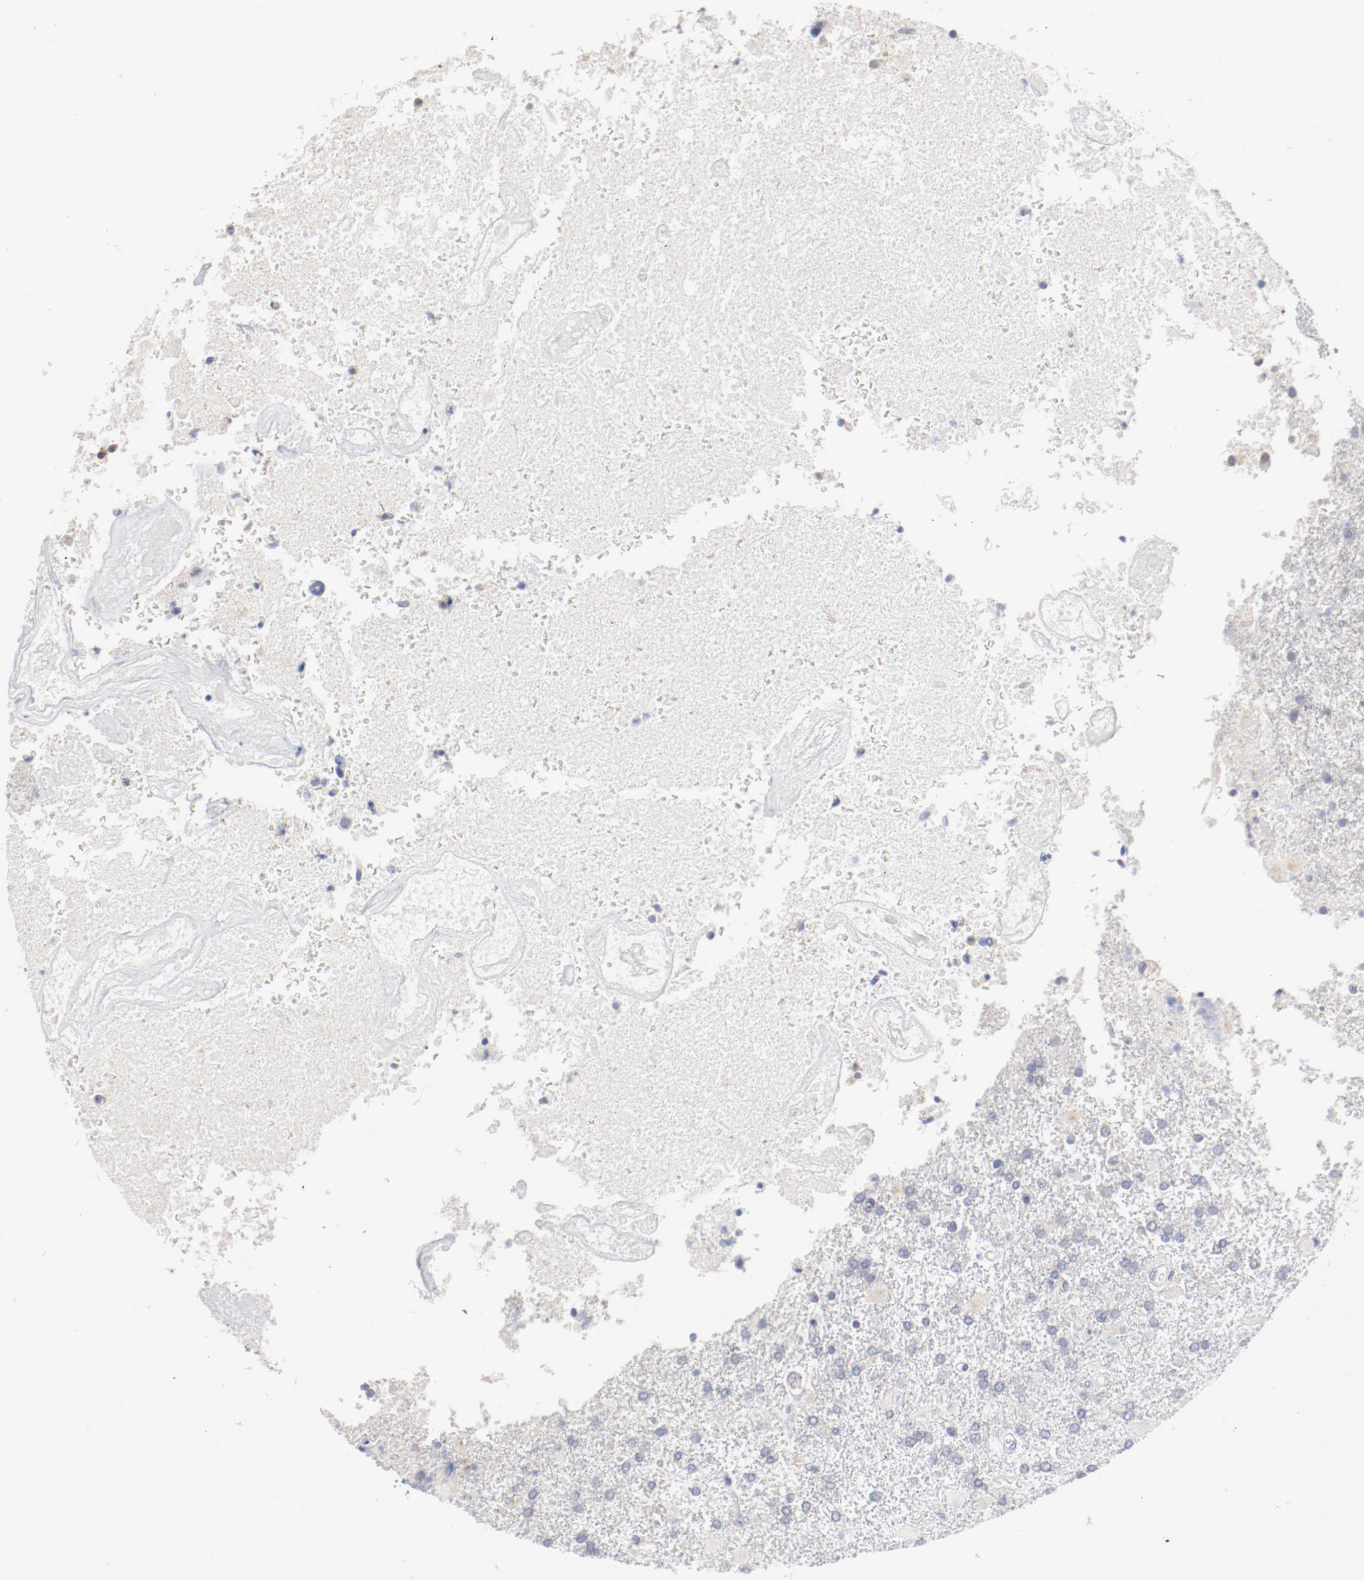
{"staining": {"intensity": "weak", "quantity": "<25%", "location": "cytoplasmic/membranous"}, "tissue": "glioma", "cell_type": "Tumor cells", "image_type": "cancer", "snomed": [{"axis": "morphology", "description": "Glioma, malignant, High grade"}, {"axis": "topography", "description": "Cerebral cortex"}], "caption": "This is a micrograph of immunohistochemistry (IHC) staining of malignant glioma (high-grade), which shows no expression in tumor cells.", "gene": "AK7", "patient": {"sex": "male", "age": 79}}